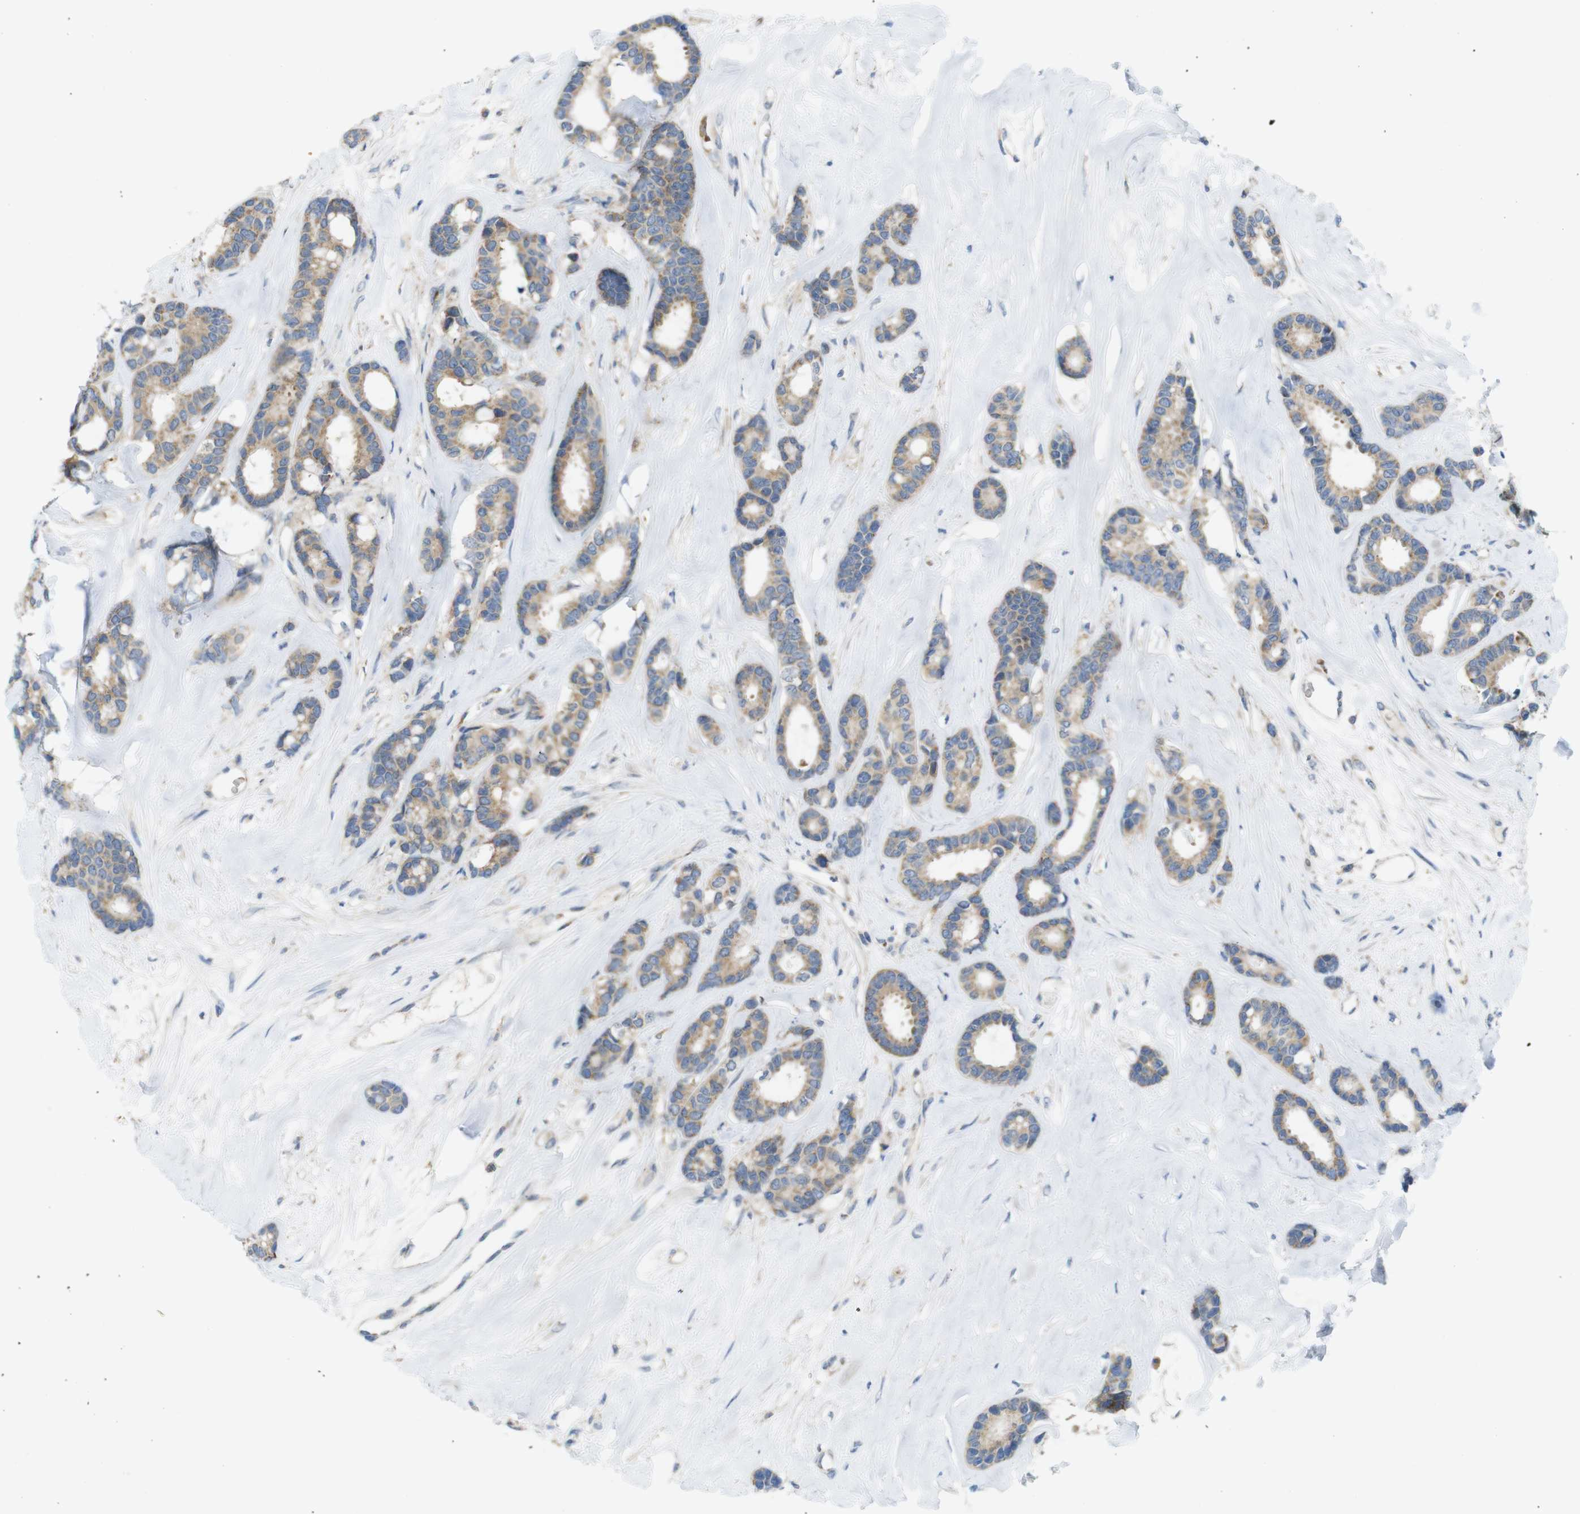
{"staining": {"intensity": "weak", "quantity": ">75%", "location": "cytoplasmic/membranous"}, "tissue": "breast cancer", "cell_type": "Tumor cells", "image_type": "cancer", "snomed": [{"axis": "morphology", "description": "Duct carcinoma"}, {"axis": "topography", "description": "Breast"}], "caption": "This histopathology image displays immunohistochemistry staining of breast cancer, with low weak cytoplasmic/membranous expression in about >75% of tumor cells.", "gene": "MARCHF1", "patient": {"sex": "female", "age": 87}}